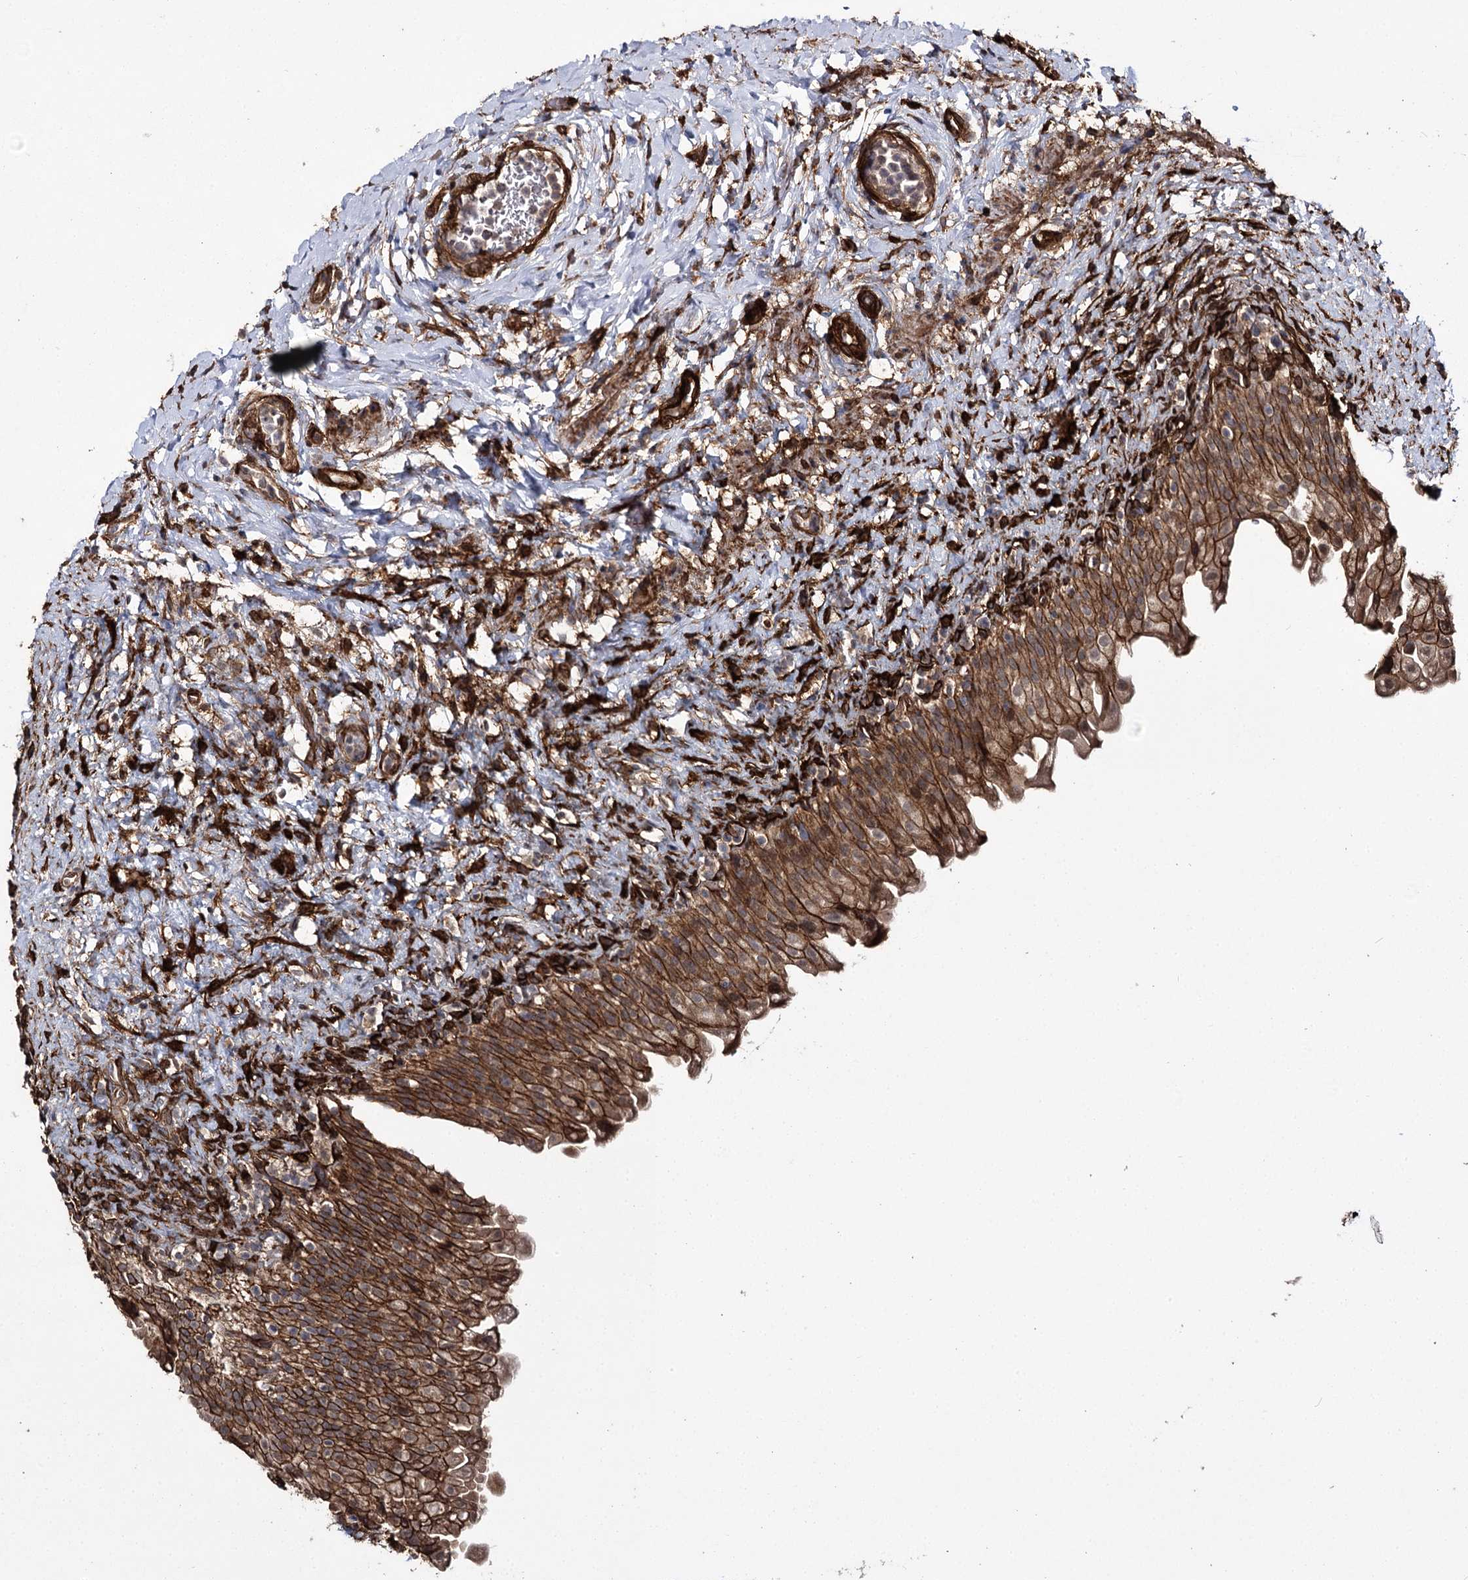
{"staining": {"intensity": "strong", "quantity": ">75%", "location": "cytoplasmic/membranous"}, "tissue": "urinary bladder", "cell_type": "Urothelial cells", "image_type": "normal", "snomed": [{"axis": "morphology", "description": "Normal tissue, NOS"}, {"axis": "topography", "description": "Urinary bladder"}], "caption": "Human urinary bladder stained with a brown dye shows strong cytoplasmic/membranous positive expression in about >75% of urothelial cells.", "gene": "MYO1C", "patient": {"sex": "female", "age": 27}}